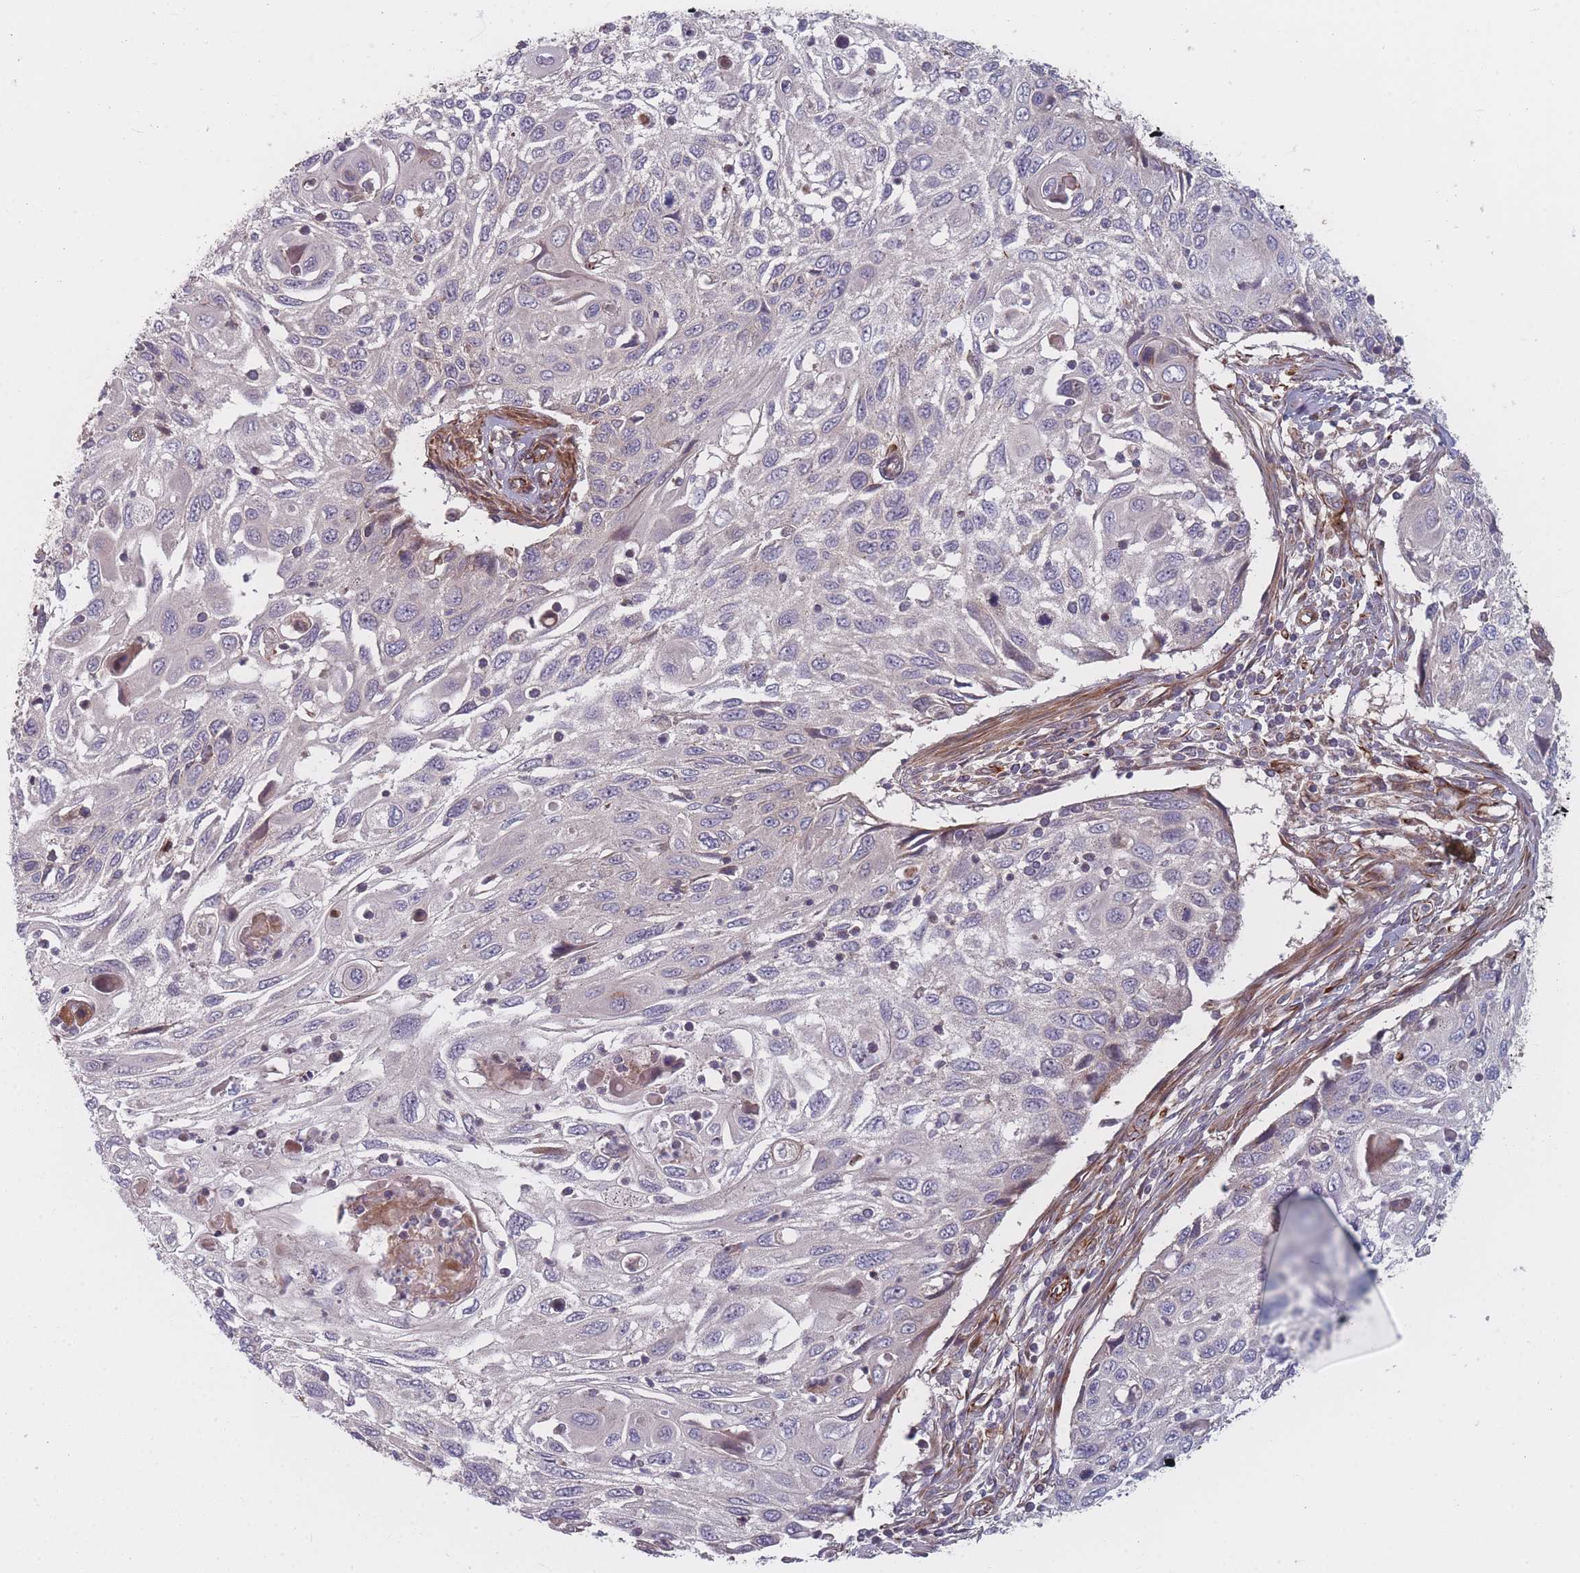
{"staining": {"intensity": "negative", "quantity": "none", "location": "none"}, "tissue": "cervical cancer", "cell_type": "Tumor cells", "image_type": "cancer", "snomed": [{"axis": "morphology", "description": "Squamous cell carcinoma, NOS"}, {"axis": "topography", "description": "Cervix"}], "caption": "Squamous cell carcinoma (cervical) stained for a protein using immunohistochemistry shows no positivity tumor cells.", "gene": "EEF1AKMT2", "patient": {"sex": "female", "age": 70}}